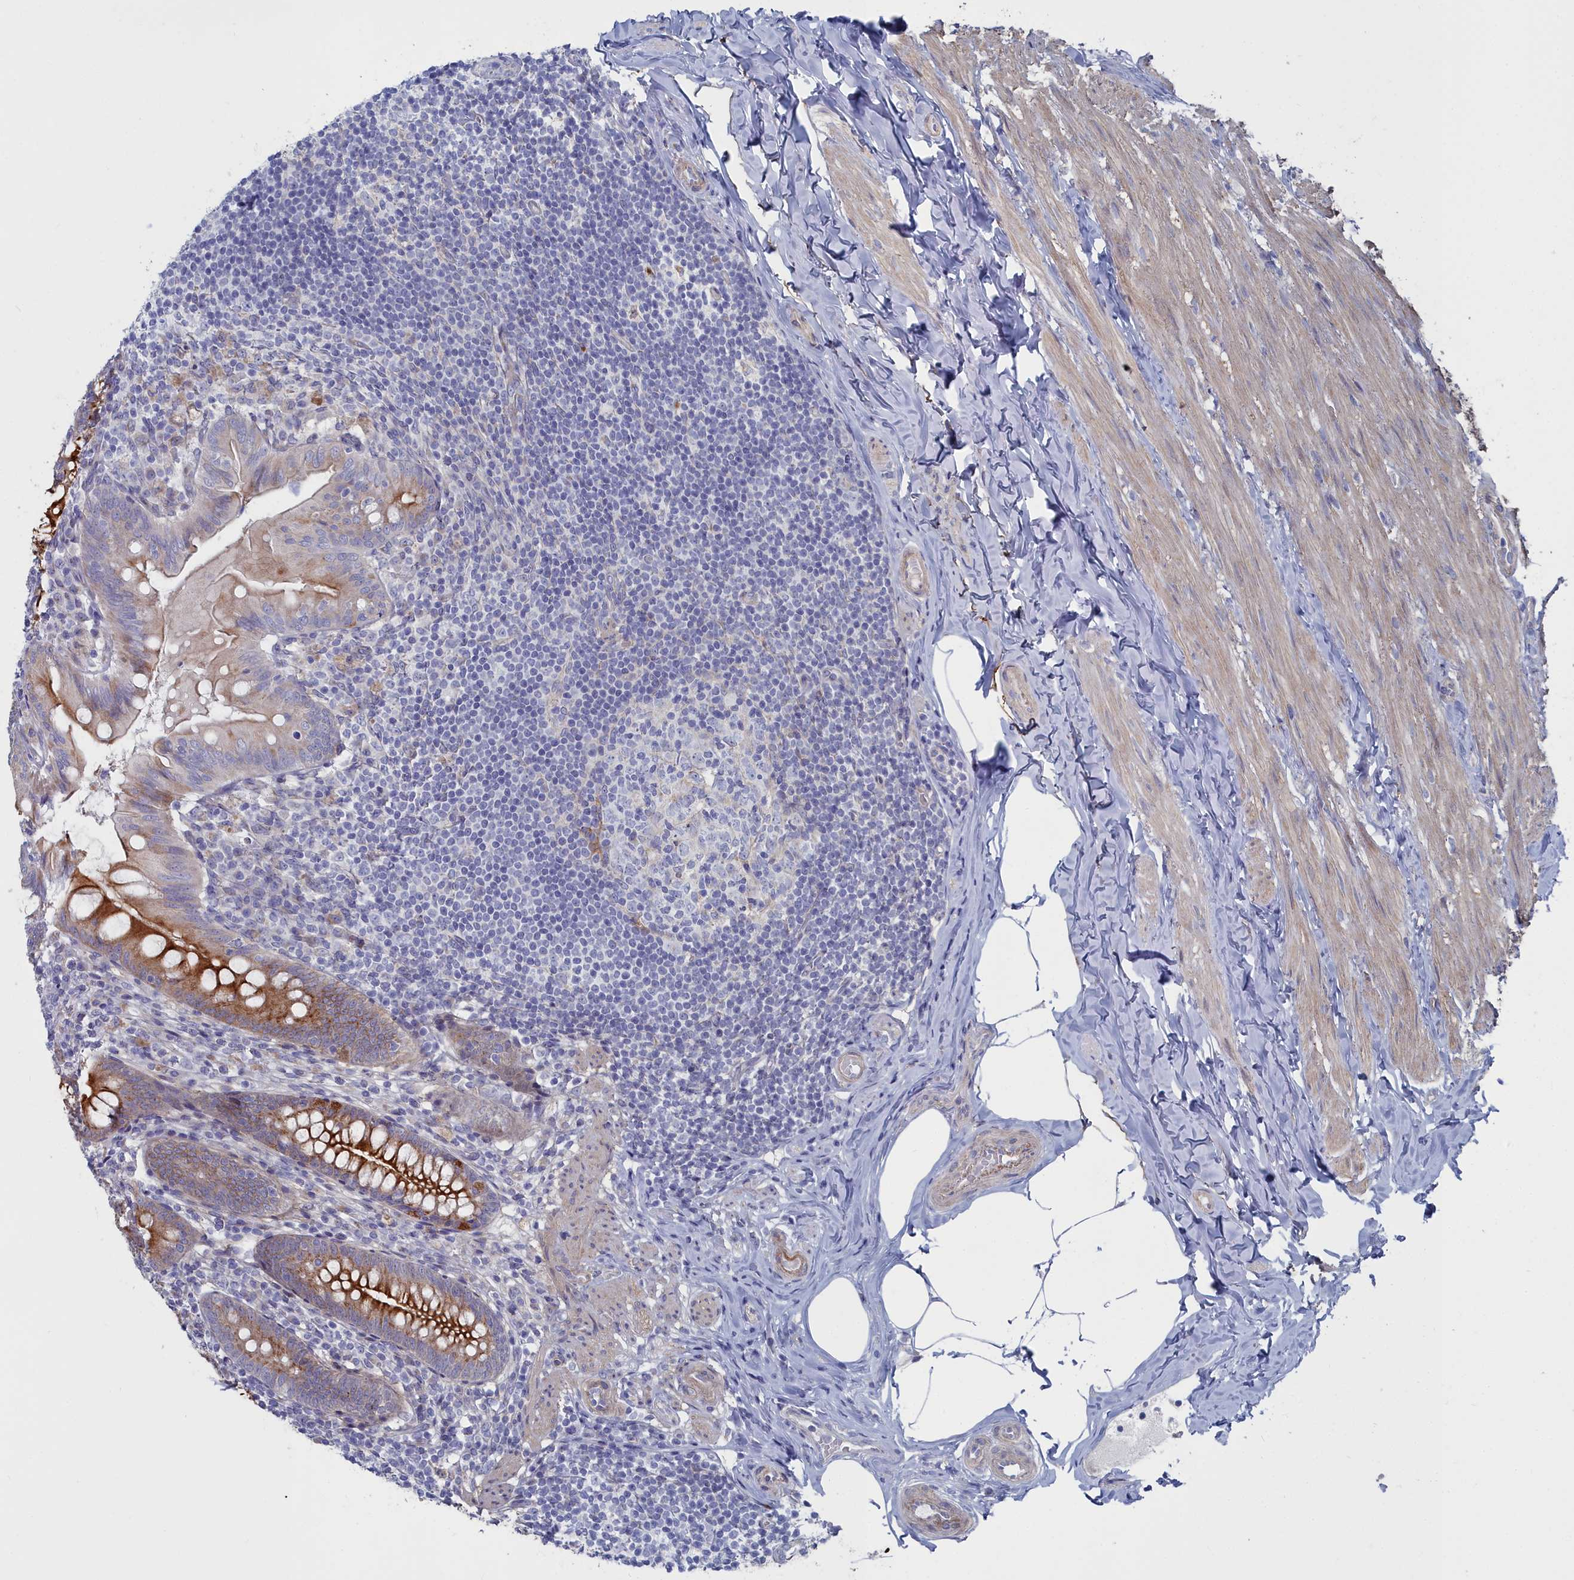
{"staining": {"intensity": "strong", "quantity": ">75%", "location": "cytoplasmic/membranous"}, "tissue": "appendix", "cell_type": "Glandular cells", "image_type": "normal", "snomed": [{"axis": "morphology", "description": "Normal tissue, NOS"}, {"axis": "topography", "description": "Appendix"}], "caption": "Protein analysis of unremarkable appendix reveals strong cytoplasmic/membranous positivity in about >75% of glandular cells.", "gene": "SHISAL2A", "patient": {"sex": "male", "age": 55}}